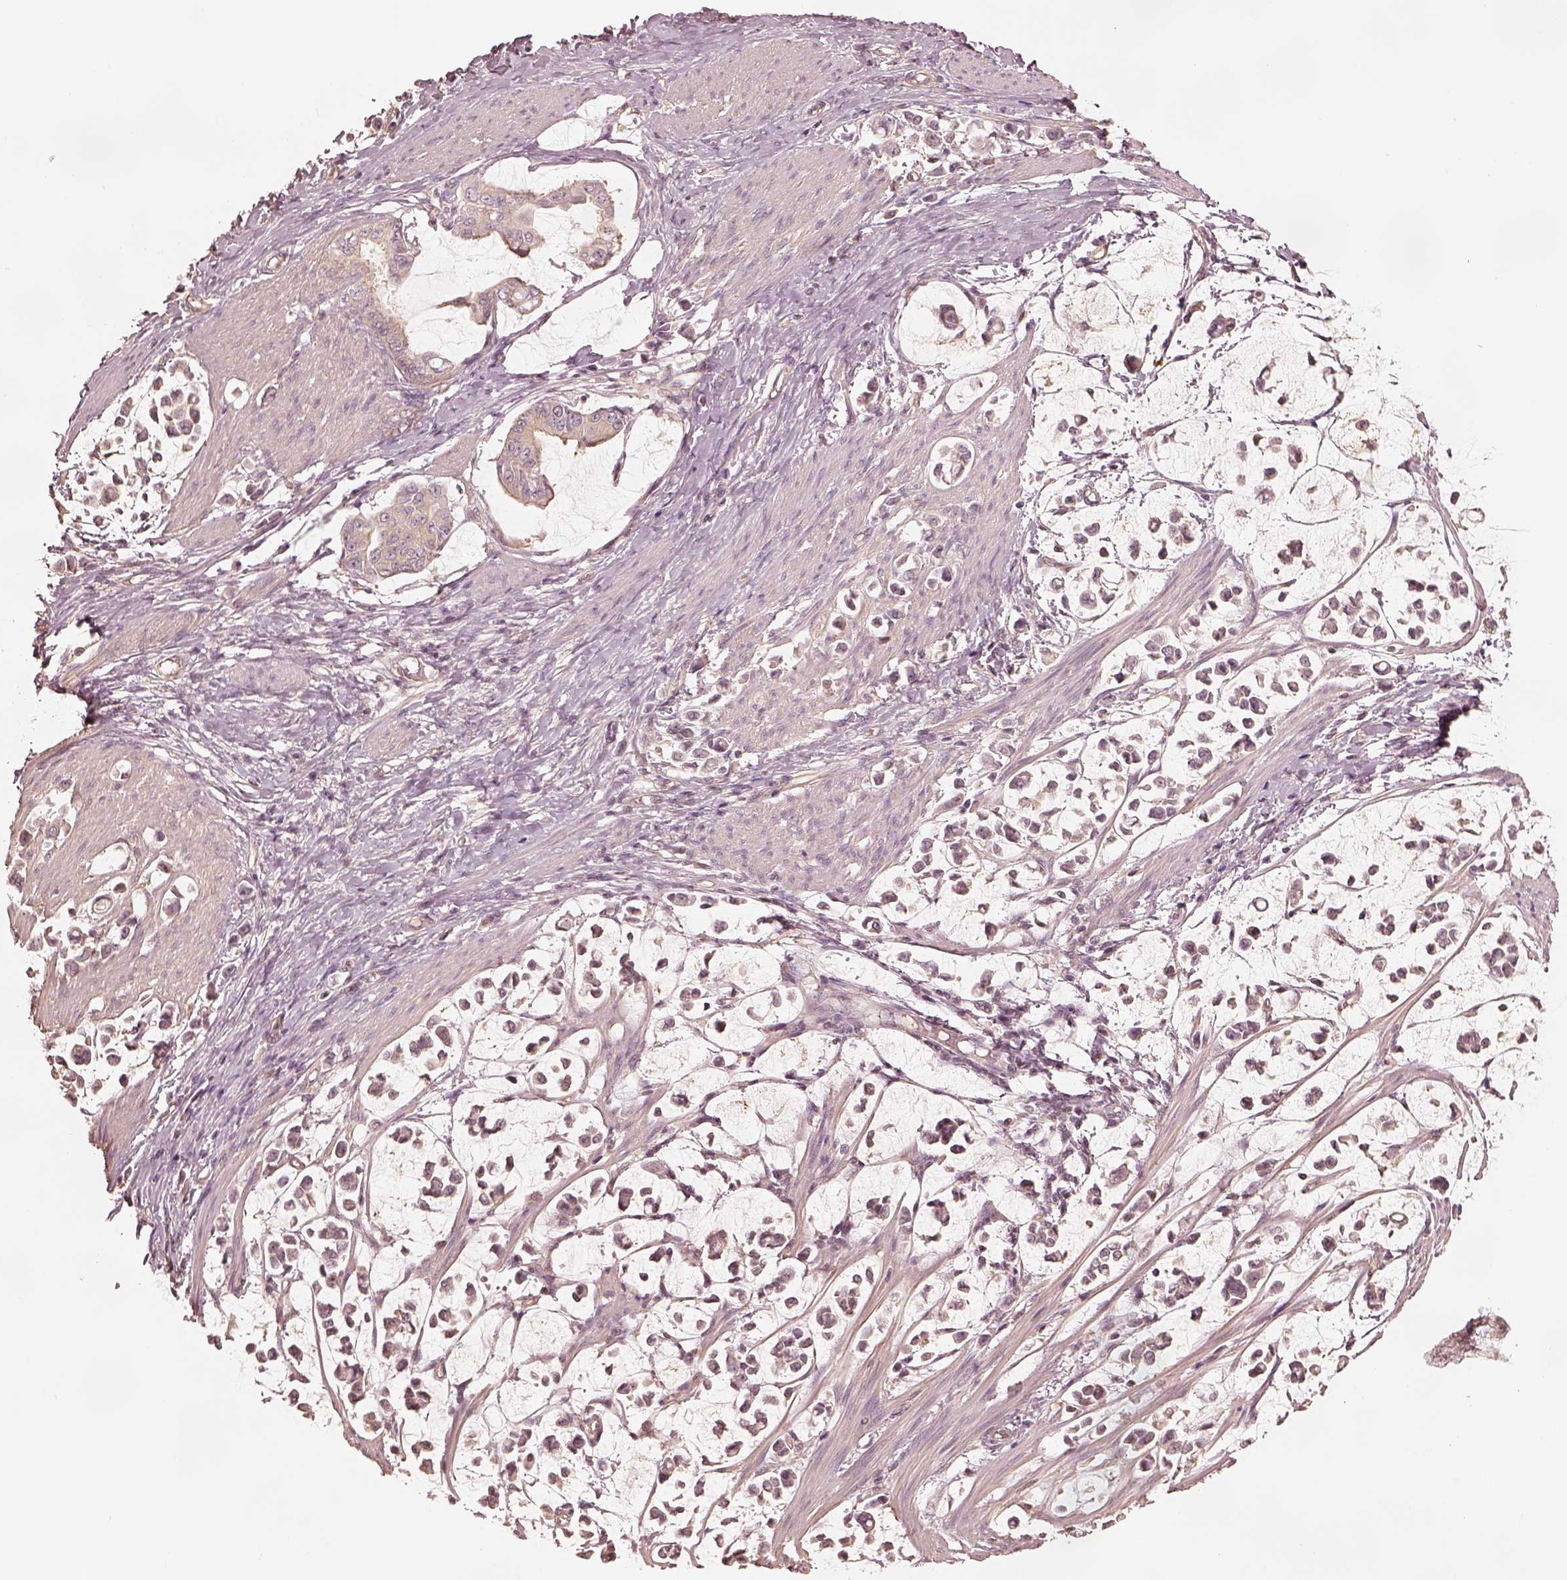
{"staining": {"intensity": "negative", "quantity": "none", "location": "none"}, "tissue": "stomach cancer", "cell_type": "Tumor cells", "image_type": "cancer", "snomed": [{"axis": "morphology", "description": "Adenocarcinoma, NOS"}, {"axis": "topography", "description": "Stomach"}], "caption": "Protein analysis of stomach cancer exhibits no significant expression in tumor cells.", "gene": "KIF5C", "patient": {"sex": "male", "age": 82}}